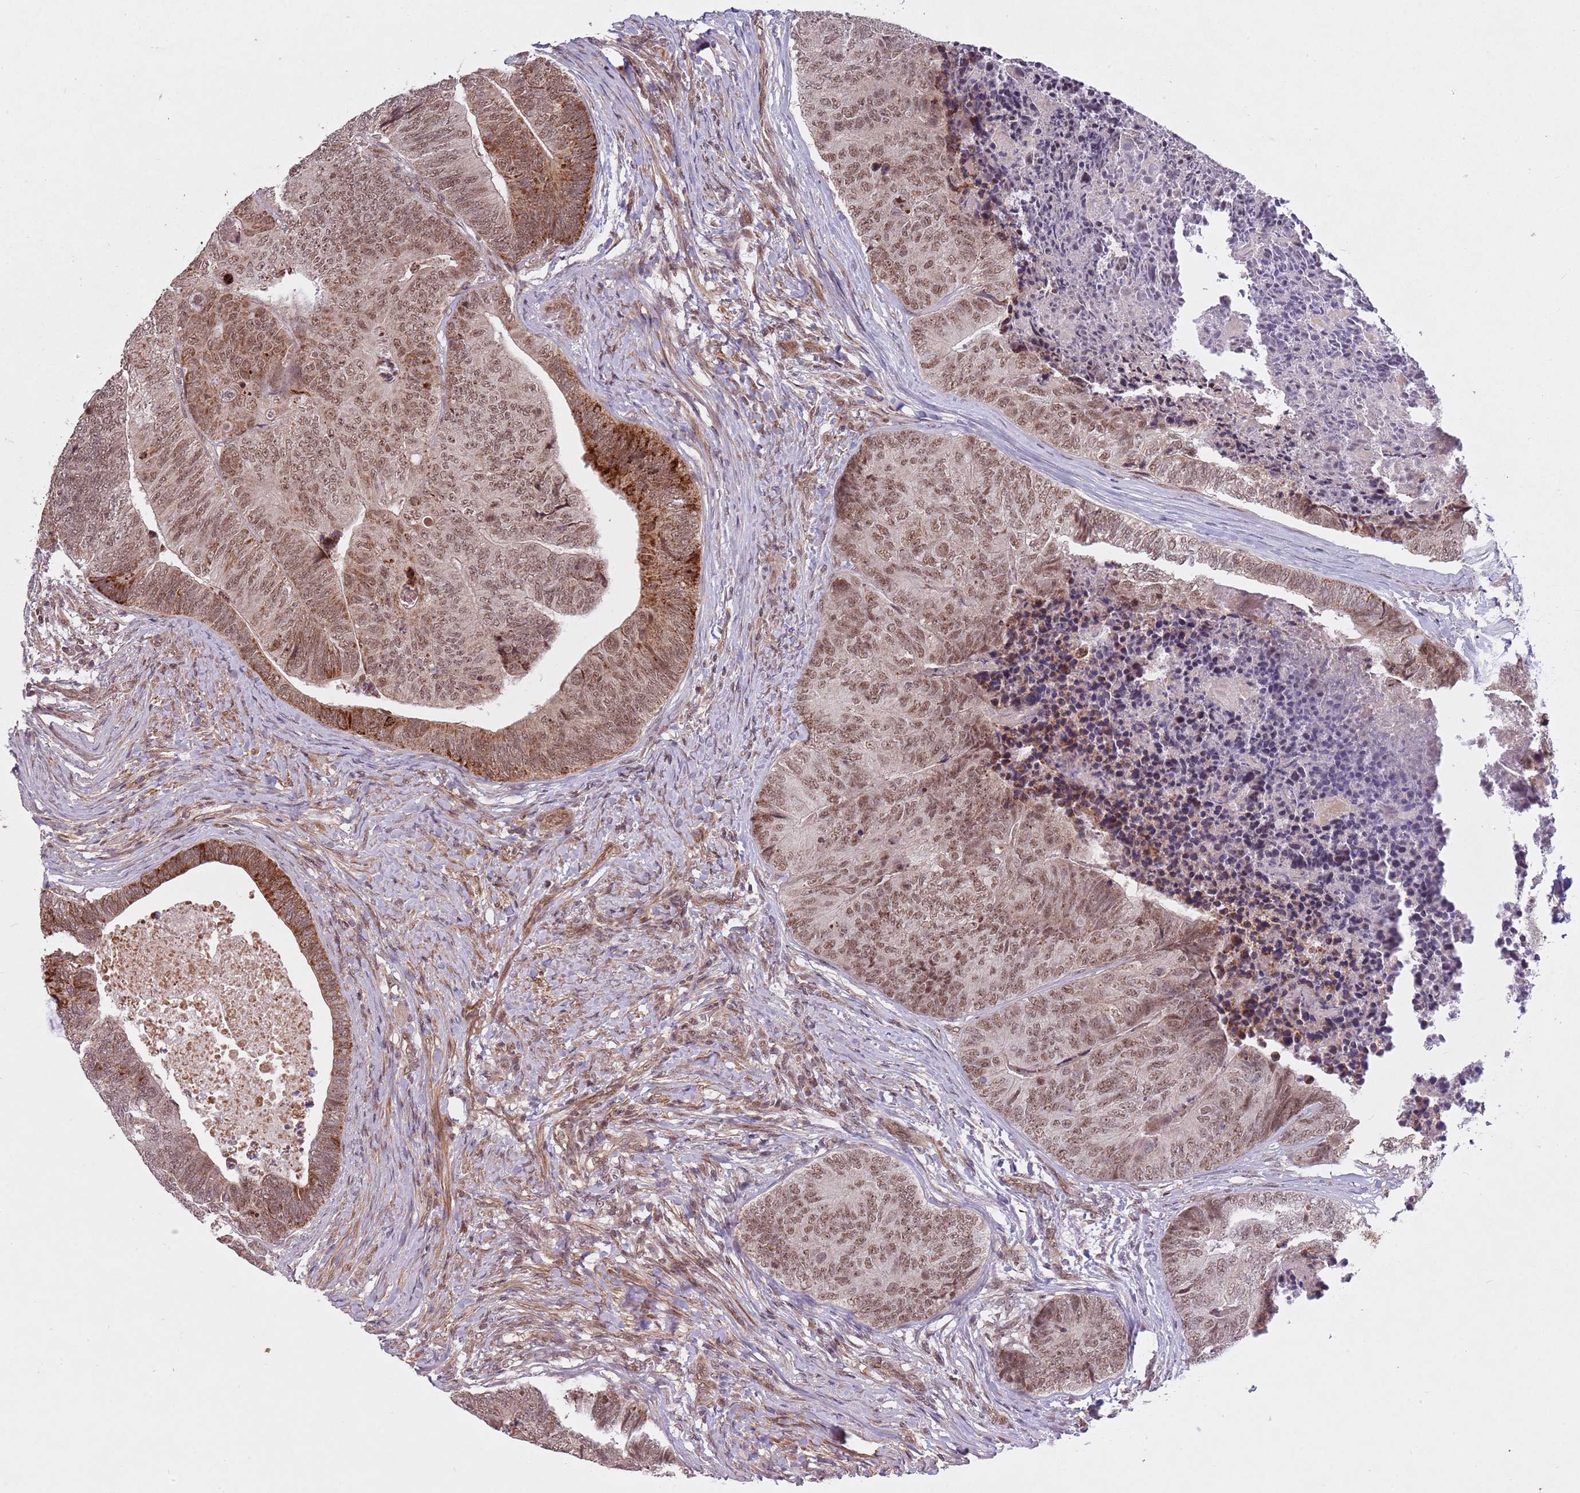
{"staining": {"intensity": "moderate", "quantity": ">75%", "location": "cytoplasmic/membranous,nuclear"}, "tissue": "colorectal cancer", "cell_type": "Tumor cells", "image_type": "cancer", "snomed": [{"axis": "morphology", "description": "Adenocarcinoma, NOS"}, {"axis": "topography", "description": "Colon"}], "caption": "Brown immunohistochemical staining in colorectal cancer shows moderate cytoplasmic/membranous and nuclear expression in approximately >75% of tumor cells.", "gene": "SUDS3", "patient": {"sex": "female", "age": 67}}